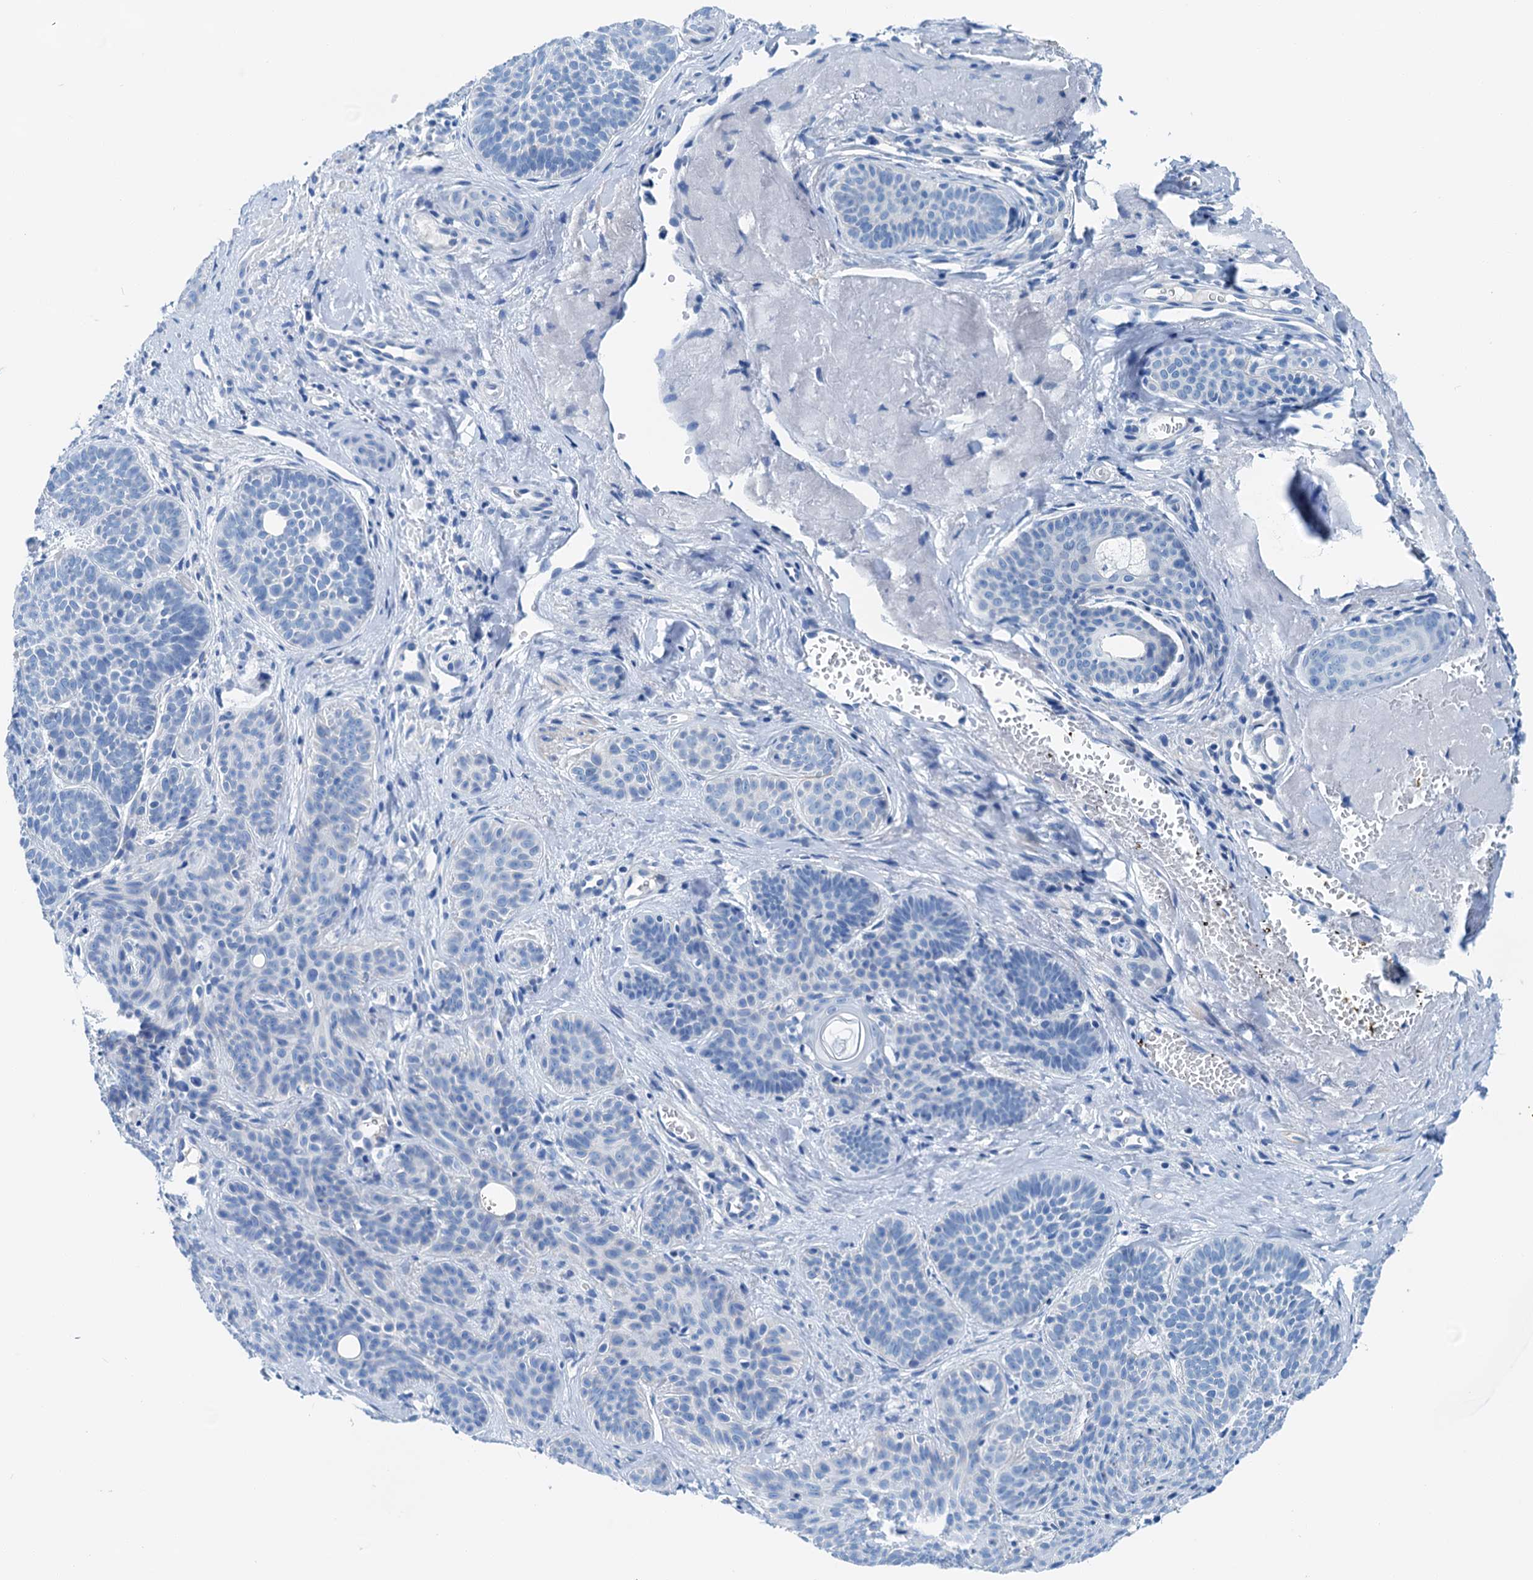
{"staining": {"intensity": "negative", "quantity": "none", "location": "none"}, "tissue": "skin cancer", "cell_type": "Tumor cells", "image_type": "cancer", "snomed": [{"axis": "morphology", "description": "Basal cell carcinoma"}, {"axis": "topography", "description": "Skin"}], "caption": "A histopathology image of human skin basal cell carcinoma is negative for staining in tumor cells.", "gene": "KNDC1", "patient": {"sex": "male", "age": 85}}